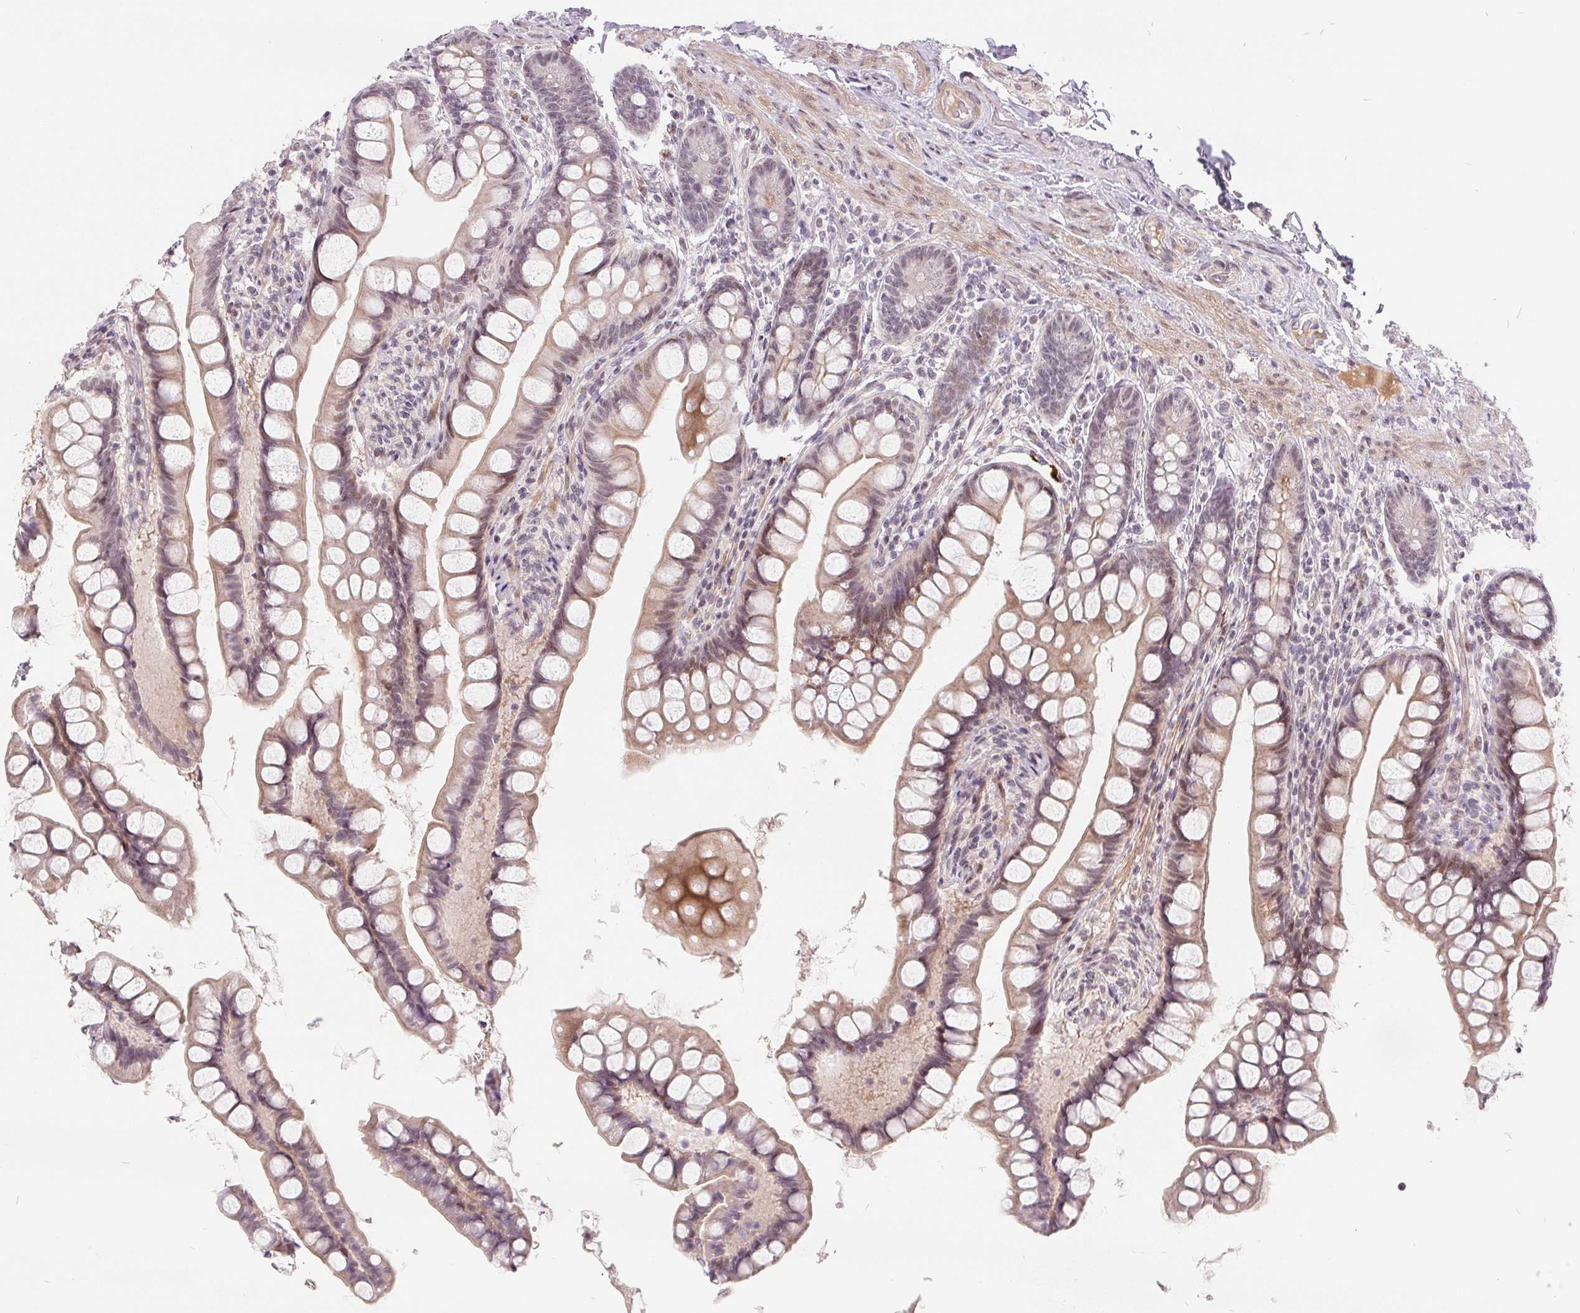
{"staining": {"intensity": "moderate", "quantity": "<25%", "location": "nuclear"}, "tissue": "small intestine", "cell_type": "Glandular cells", "image_type": "normal", "snomed": [{"axis": "morphology", "description": "Normal tissue, NOS"}, {"axis": "topography", "description": "Small intestine"}], "caption": "Glandular cells display low levels of moderate nuclear expression in approximately <25% of cells in unremarkable human small intestine.", "gene": "NRG2", "patient": {"sex": "male", "age": 70}}